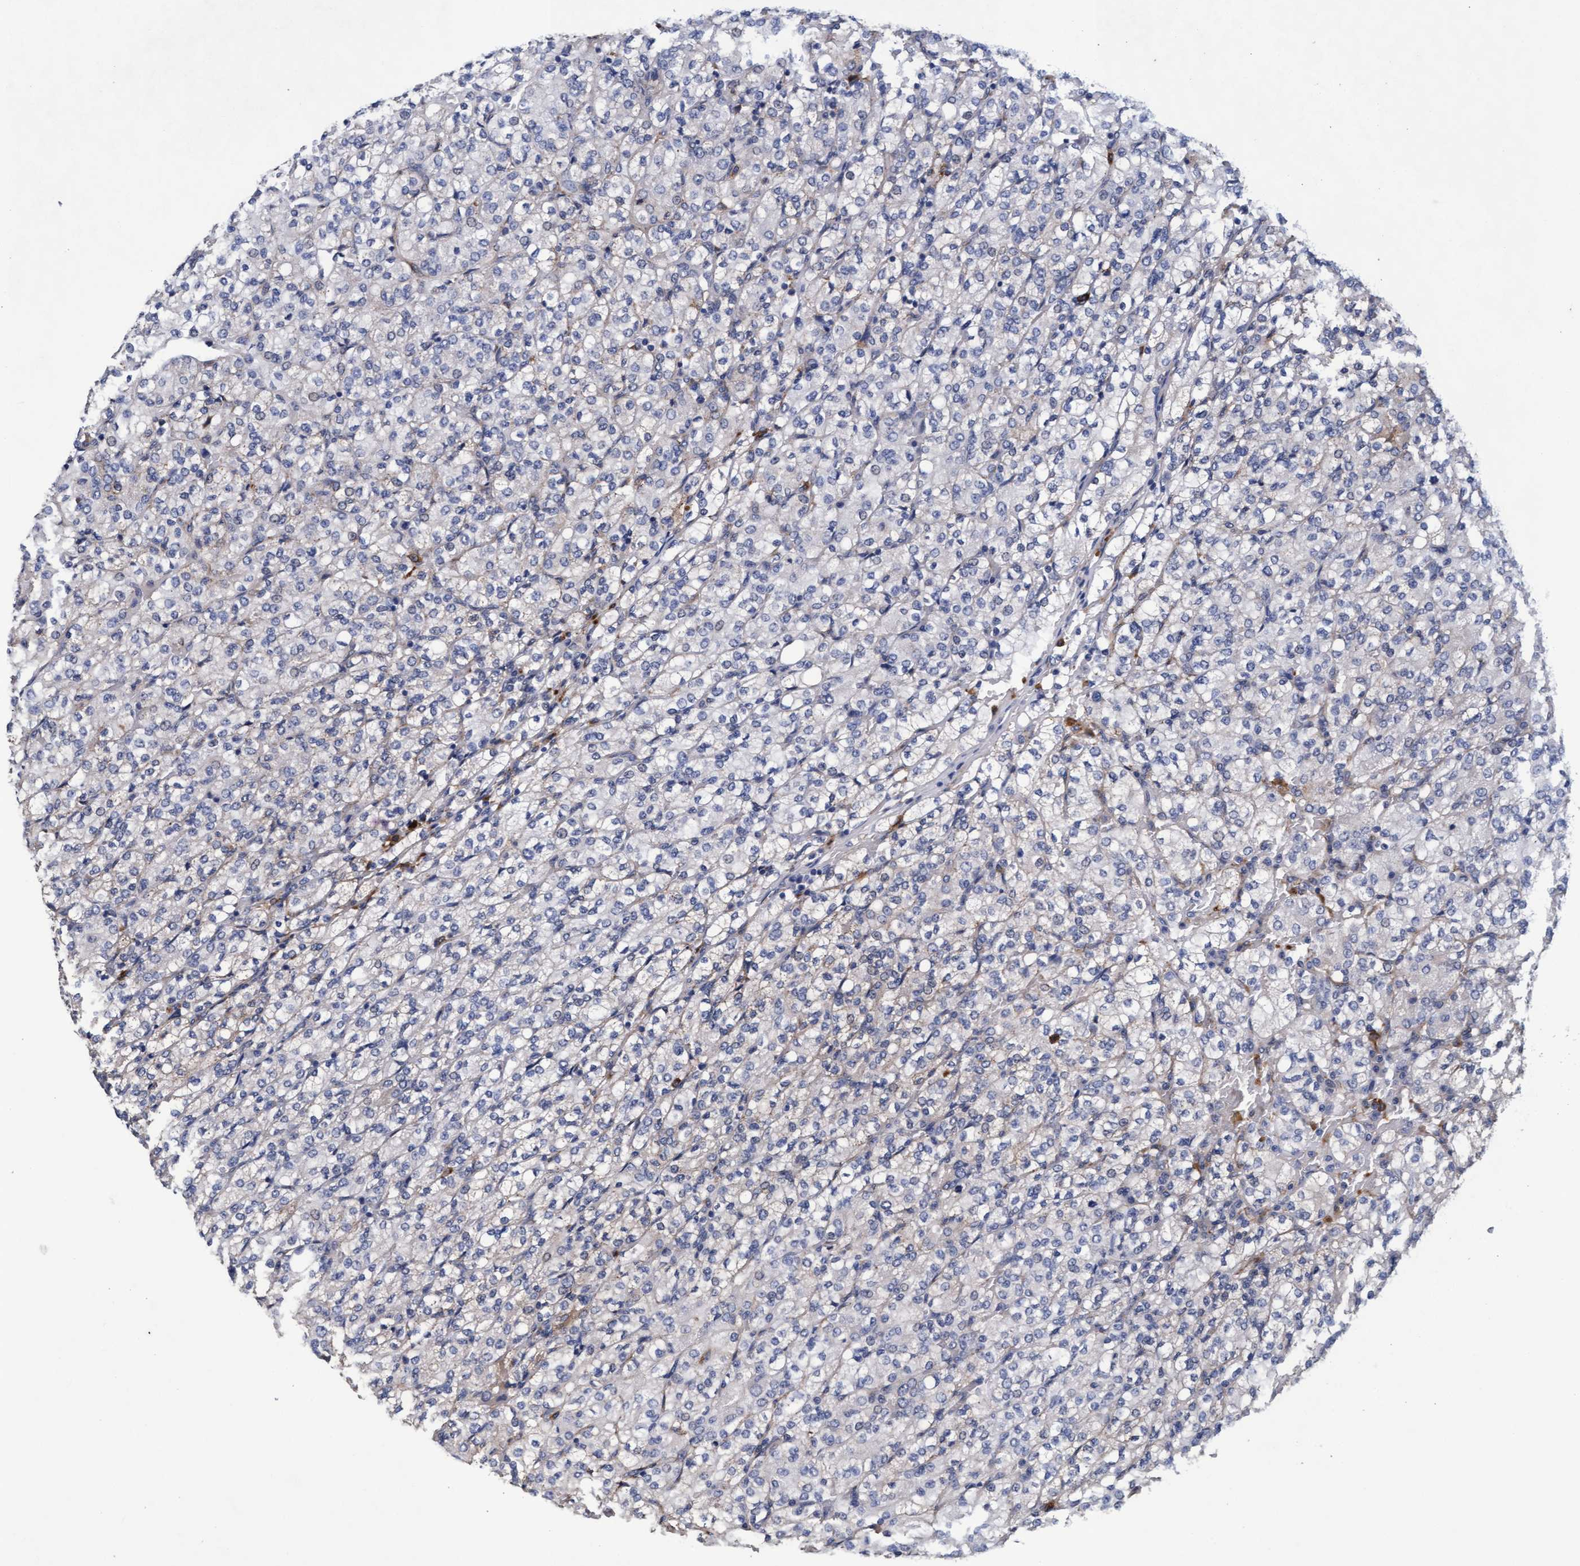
{"staining": {"intensity": "negative", "quantity": "none", "location": "none"}, "tissue": "renal cancer", "cell_type": "Tumor cells", "image_type": "cancer", "snomed": [{"axis": "morphology", "description": "Adenocarcinoma, NOS"}, {"axis": "topography", "description": "Kidney"}], "caption": "There is no significant expression in tumor cells of adenocarcinoma (renal).", "gene": "CPQ", "patient": {"sex": "male", "age": 77}}